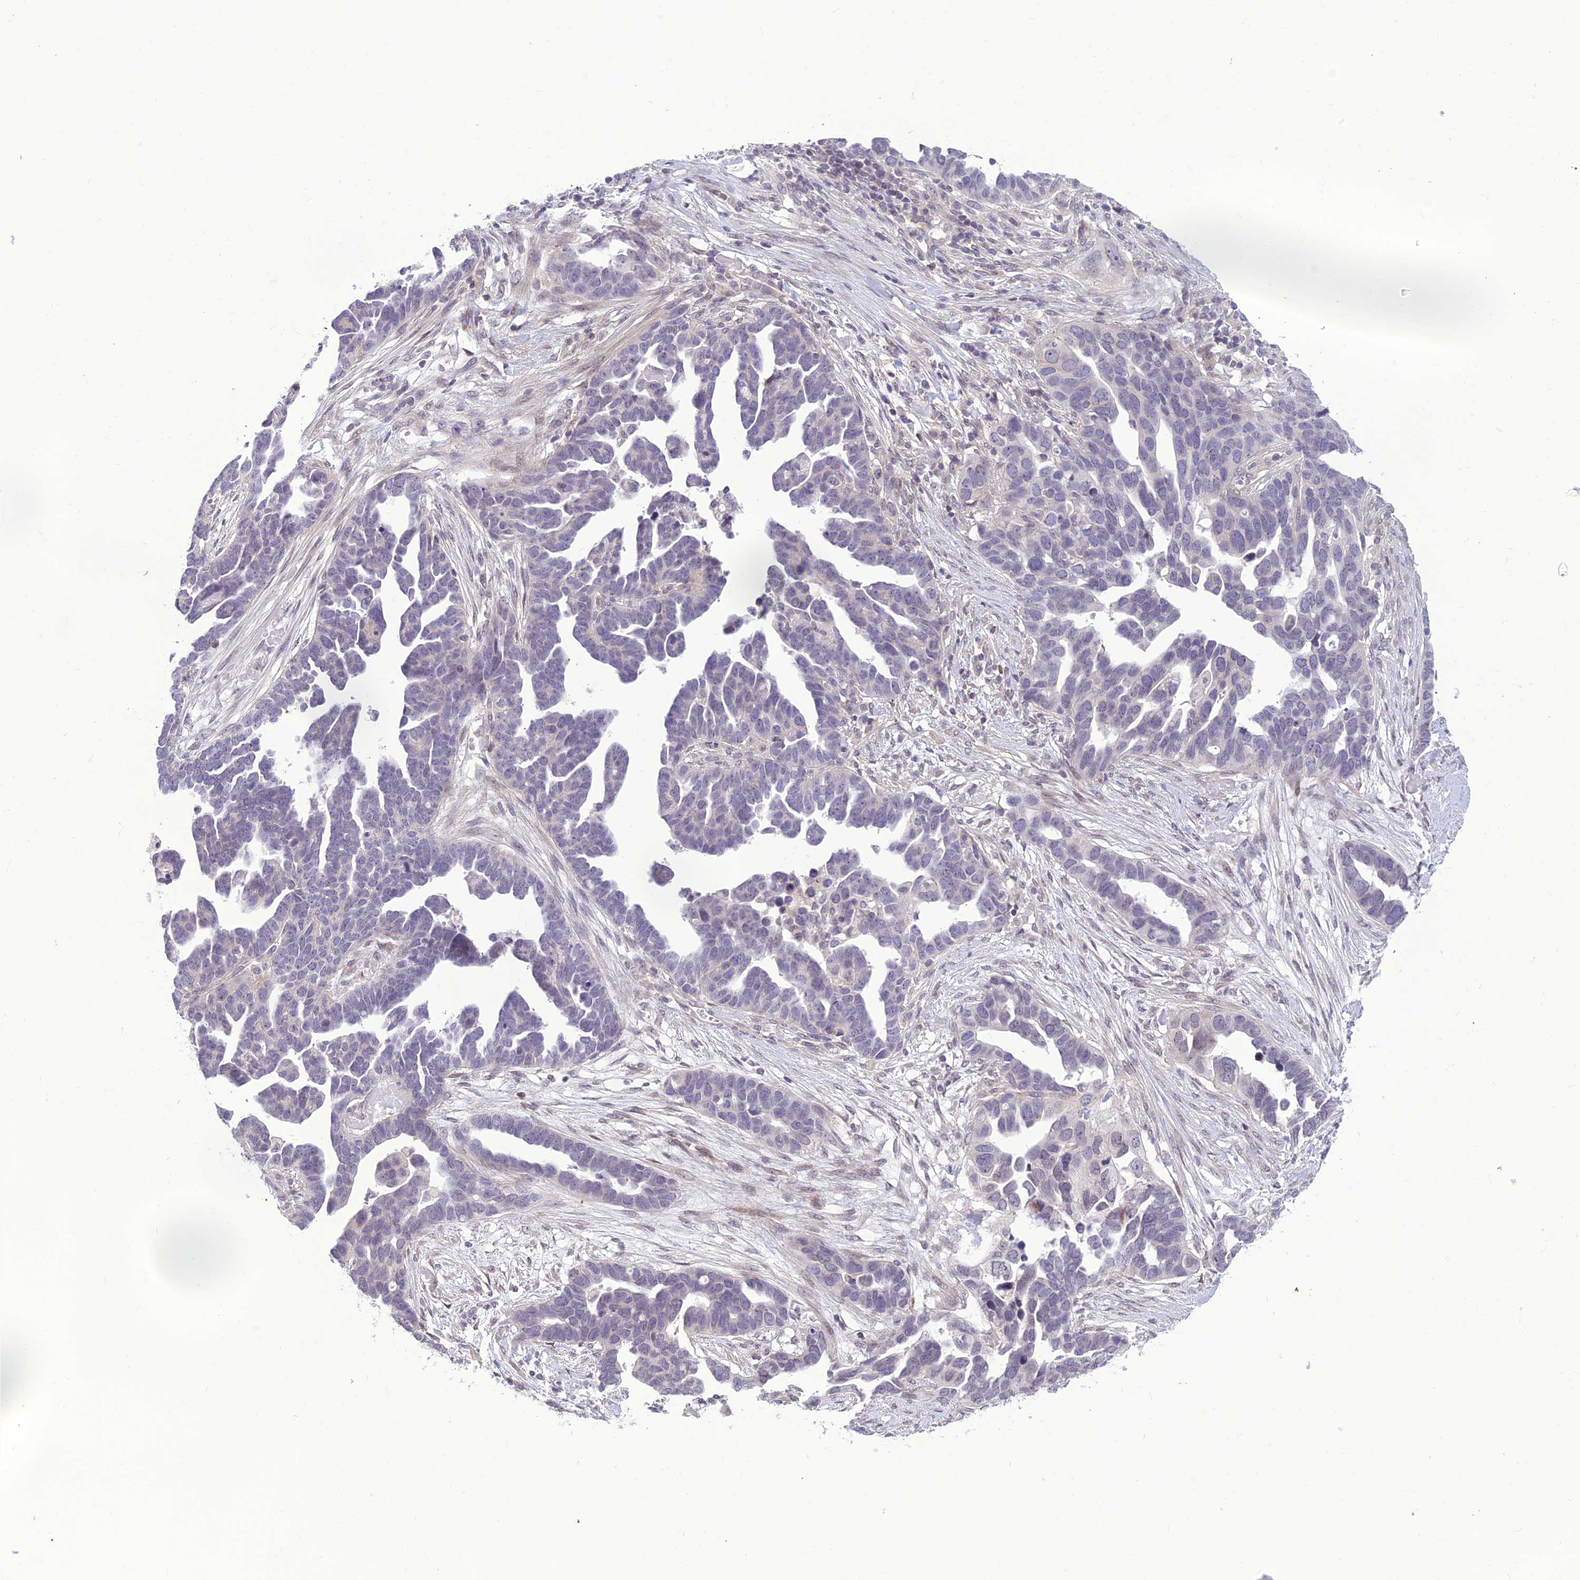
{"staining": {"intensity": "negative", "quantity": "none", "location": "none"}, "tissue": "ovarian cancer", "cell_type": "Tumor cells", "image_type": "cancer", "snomed": [{"axis": "morphology", "description": "Cystadenocarcinoma, serous, NOS"}, {"axis": "topography", "description": "Ovary"}], "caption": "This is an immunohistochemistry micrograph of human serous cystadenocarcinoma (ovarian). There is no positivity in tumor cells.", "gene": "DTX2", "patient": {"sex": "female", "age": 54}}